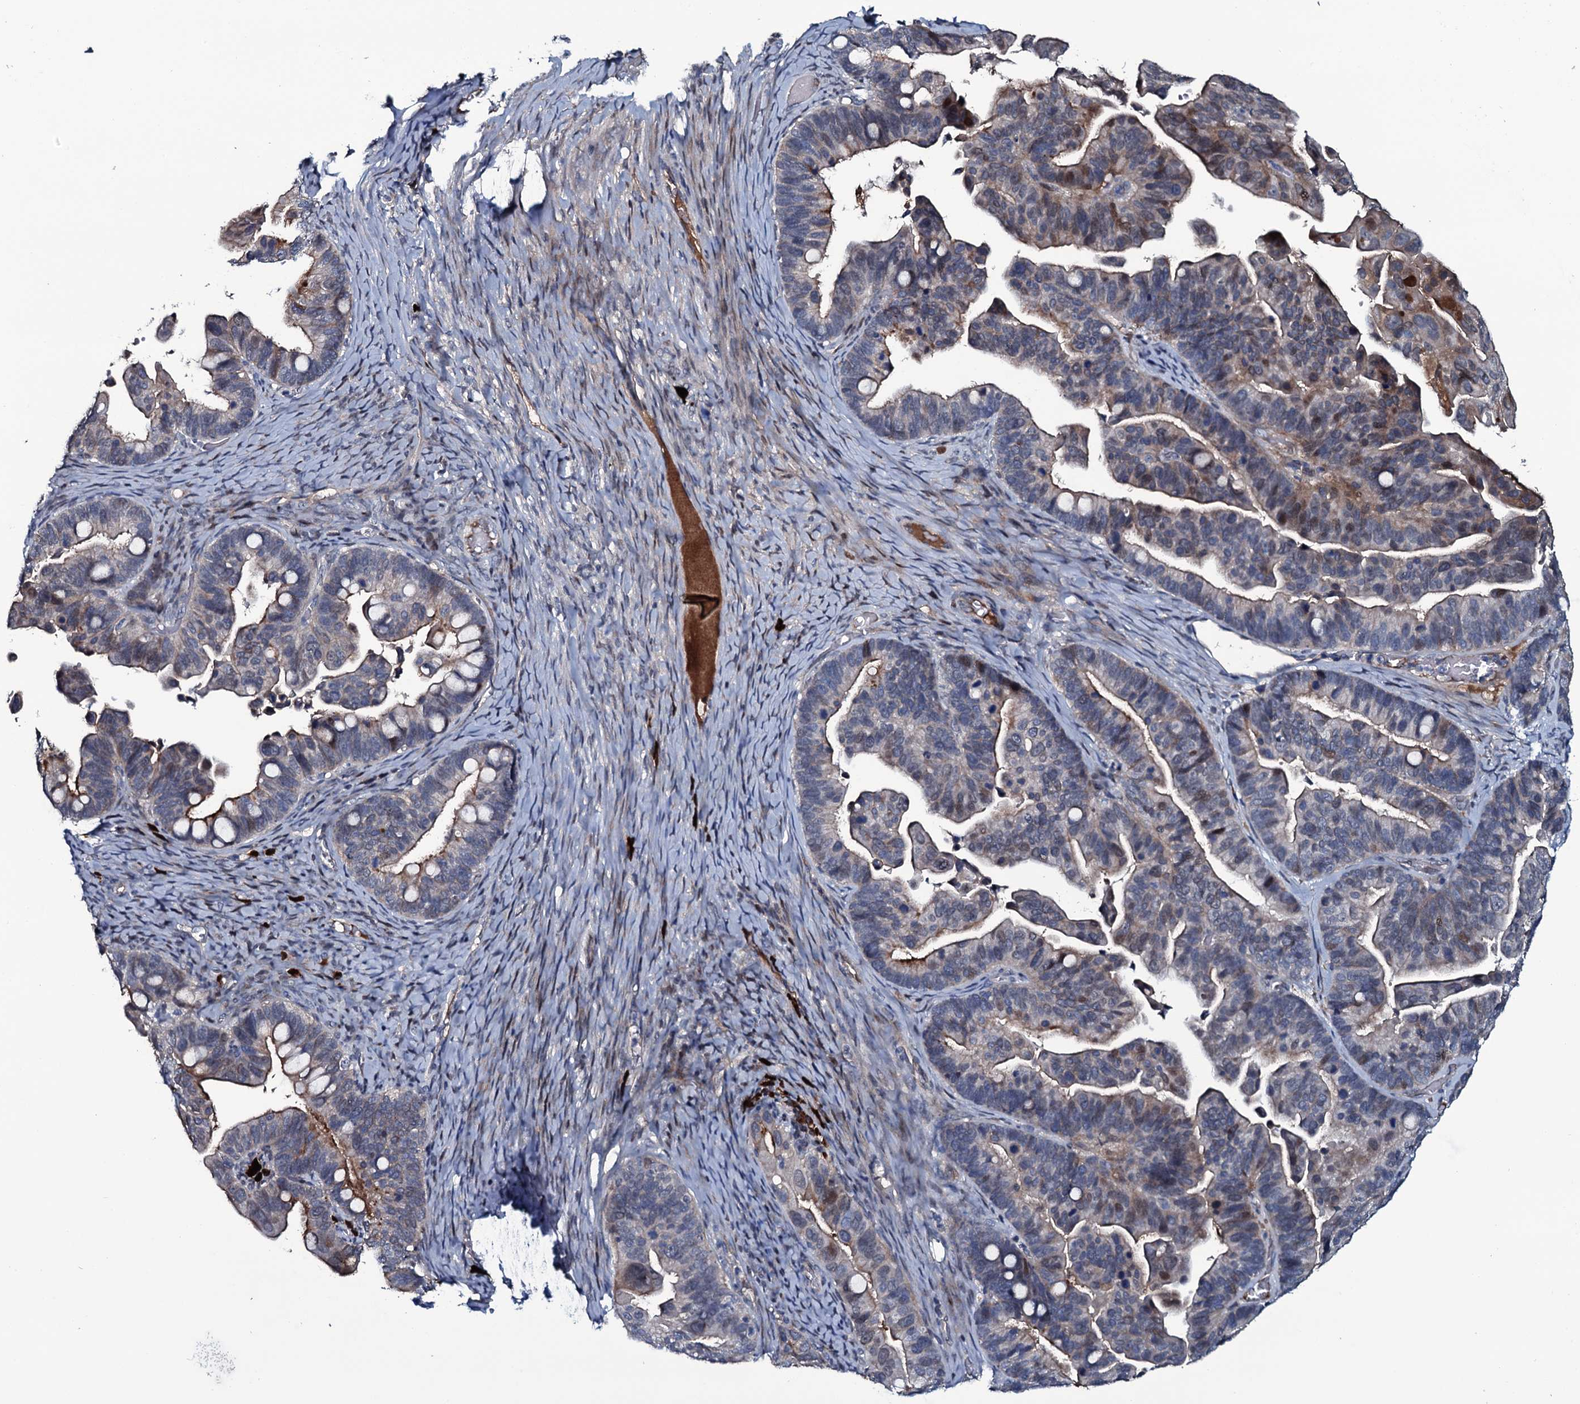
{"staining": {"intensity": "weak", "quantity": "25%-75%", "location": "cytoplasmic/membranous"}, "tissue": "ovarian cancer", "cell_type": "Tumor cells", "image_type": "cancer", "snomed": [{"axis": "morphology", "description": "Cystadenocarcinoma, serous, NOS"}, {"axis": "topography", "description": "Ovary"}], "caption": "This is a micrograph of IHC staining of ovarian cancer (serous cystadenocarcinoma), which shows weak expression in the cytoplasmic/membranous of tumor cells.", "gene": "LYG2", "patient": {"sex": "female", "age": 56}}